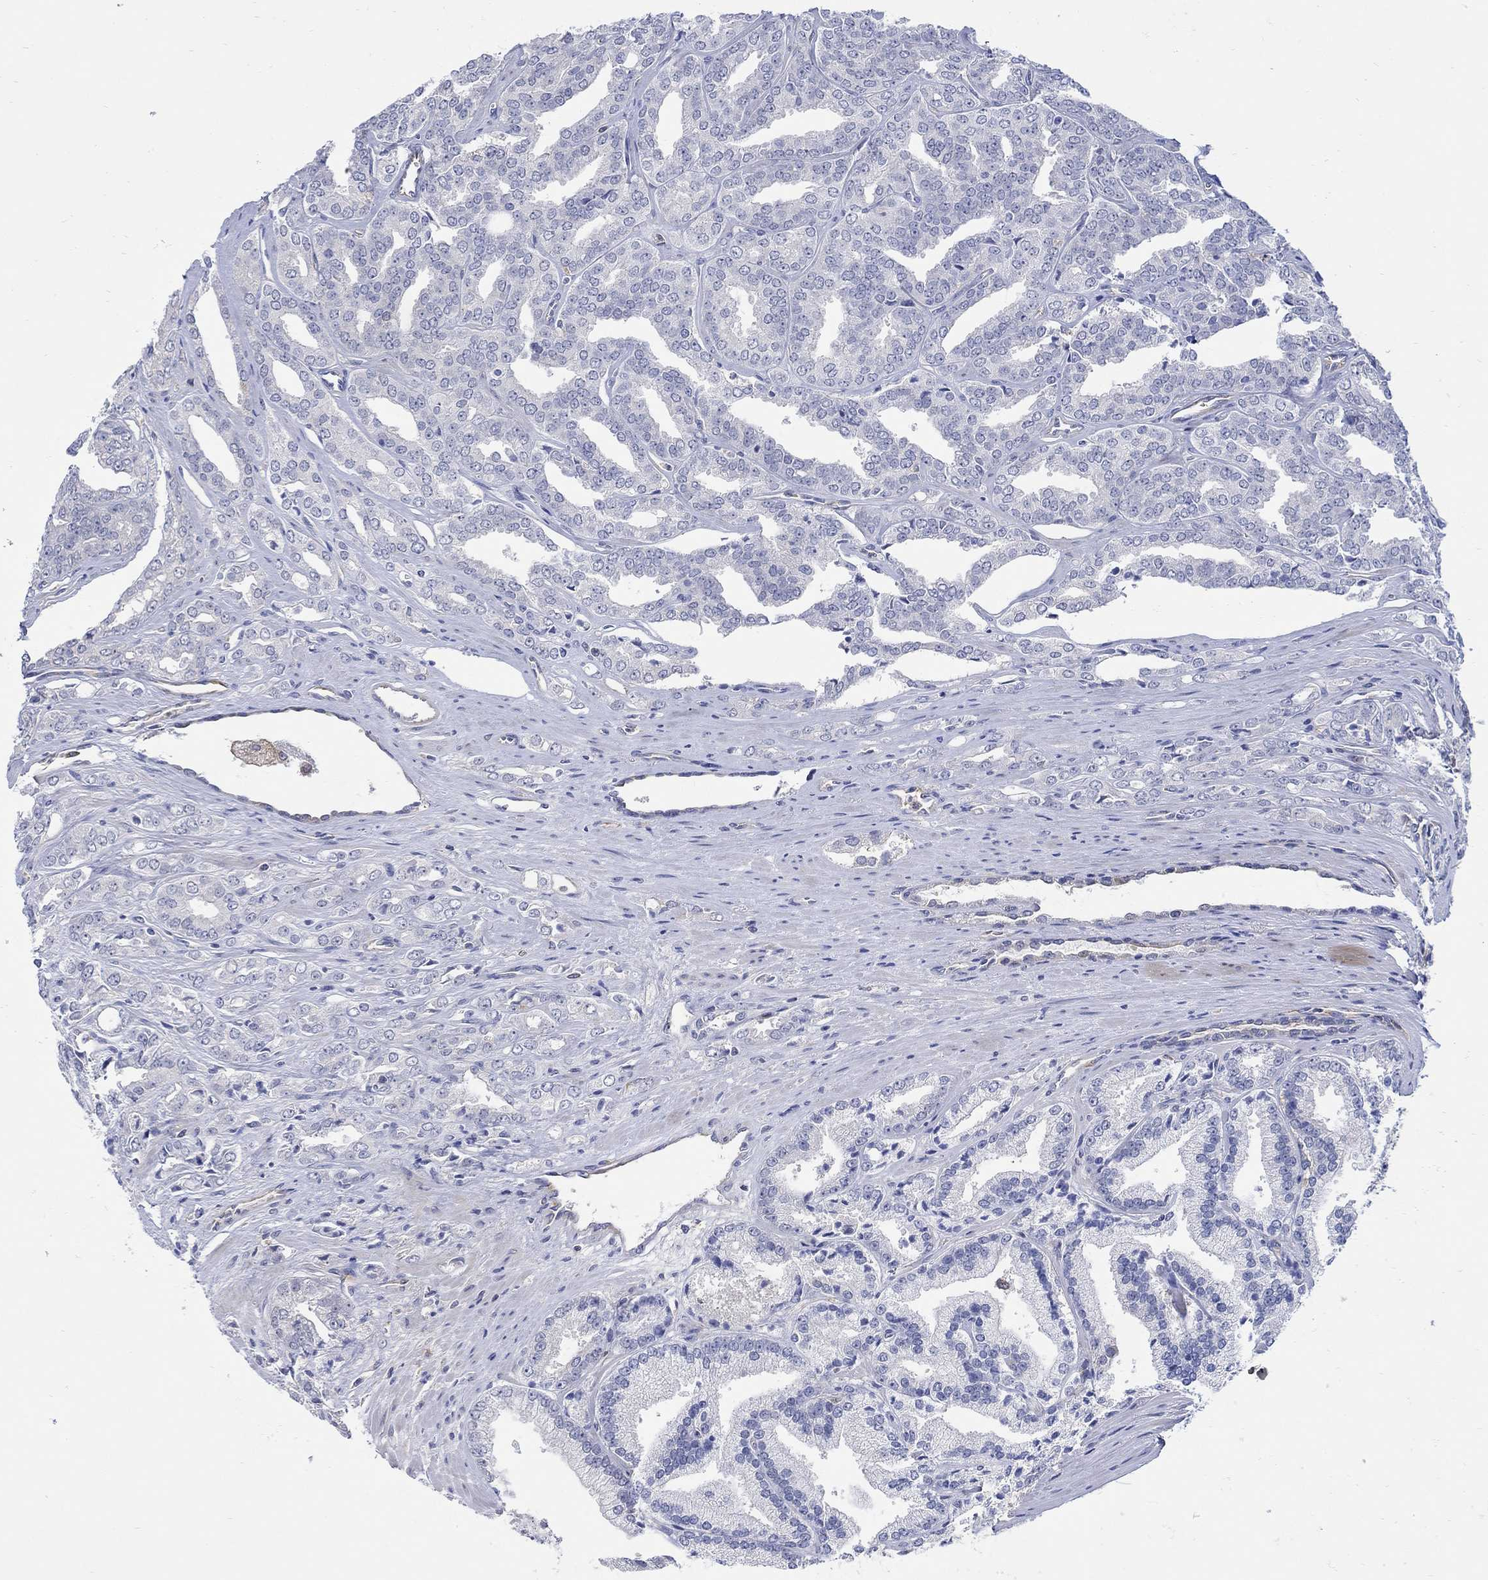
{"staining": {"intensity": "negative", "quantity": "none", "location": "none"}, "tissue": "prostate cancer", "cell_type": "Tumor cells", "image_type": "cancer", "snomed": [{"axis": "morphology", "description": "Adenocarcinoma, NOS"}, {"axis": "morphology", "description": "Adenocarcinoma, High grade"}, {"axis": "topography", "description": "Prostate"}], "caption": "Immunohistochemistry histopathology image of human prostate cancer (high-grade adenocarcinoma) stained for a protein (brown), which shows no staining in tumor cells.", "gene": "TEKT3", "patient": {"sex": "male", "age": 70}}